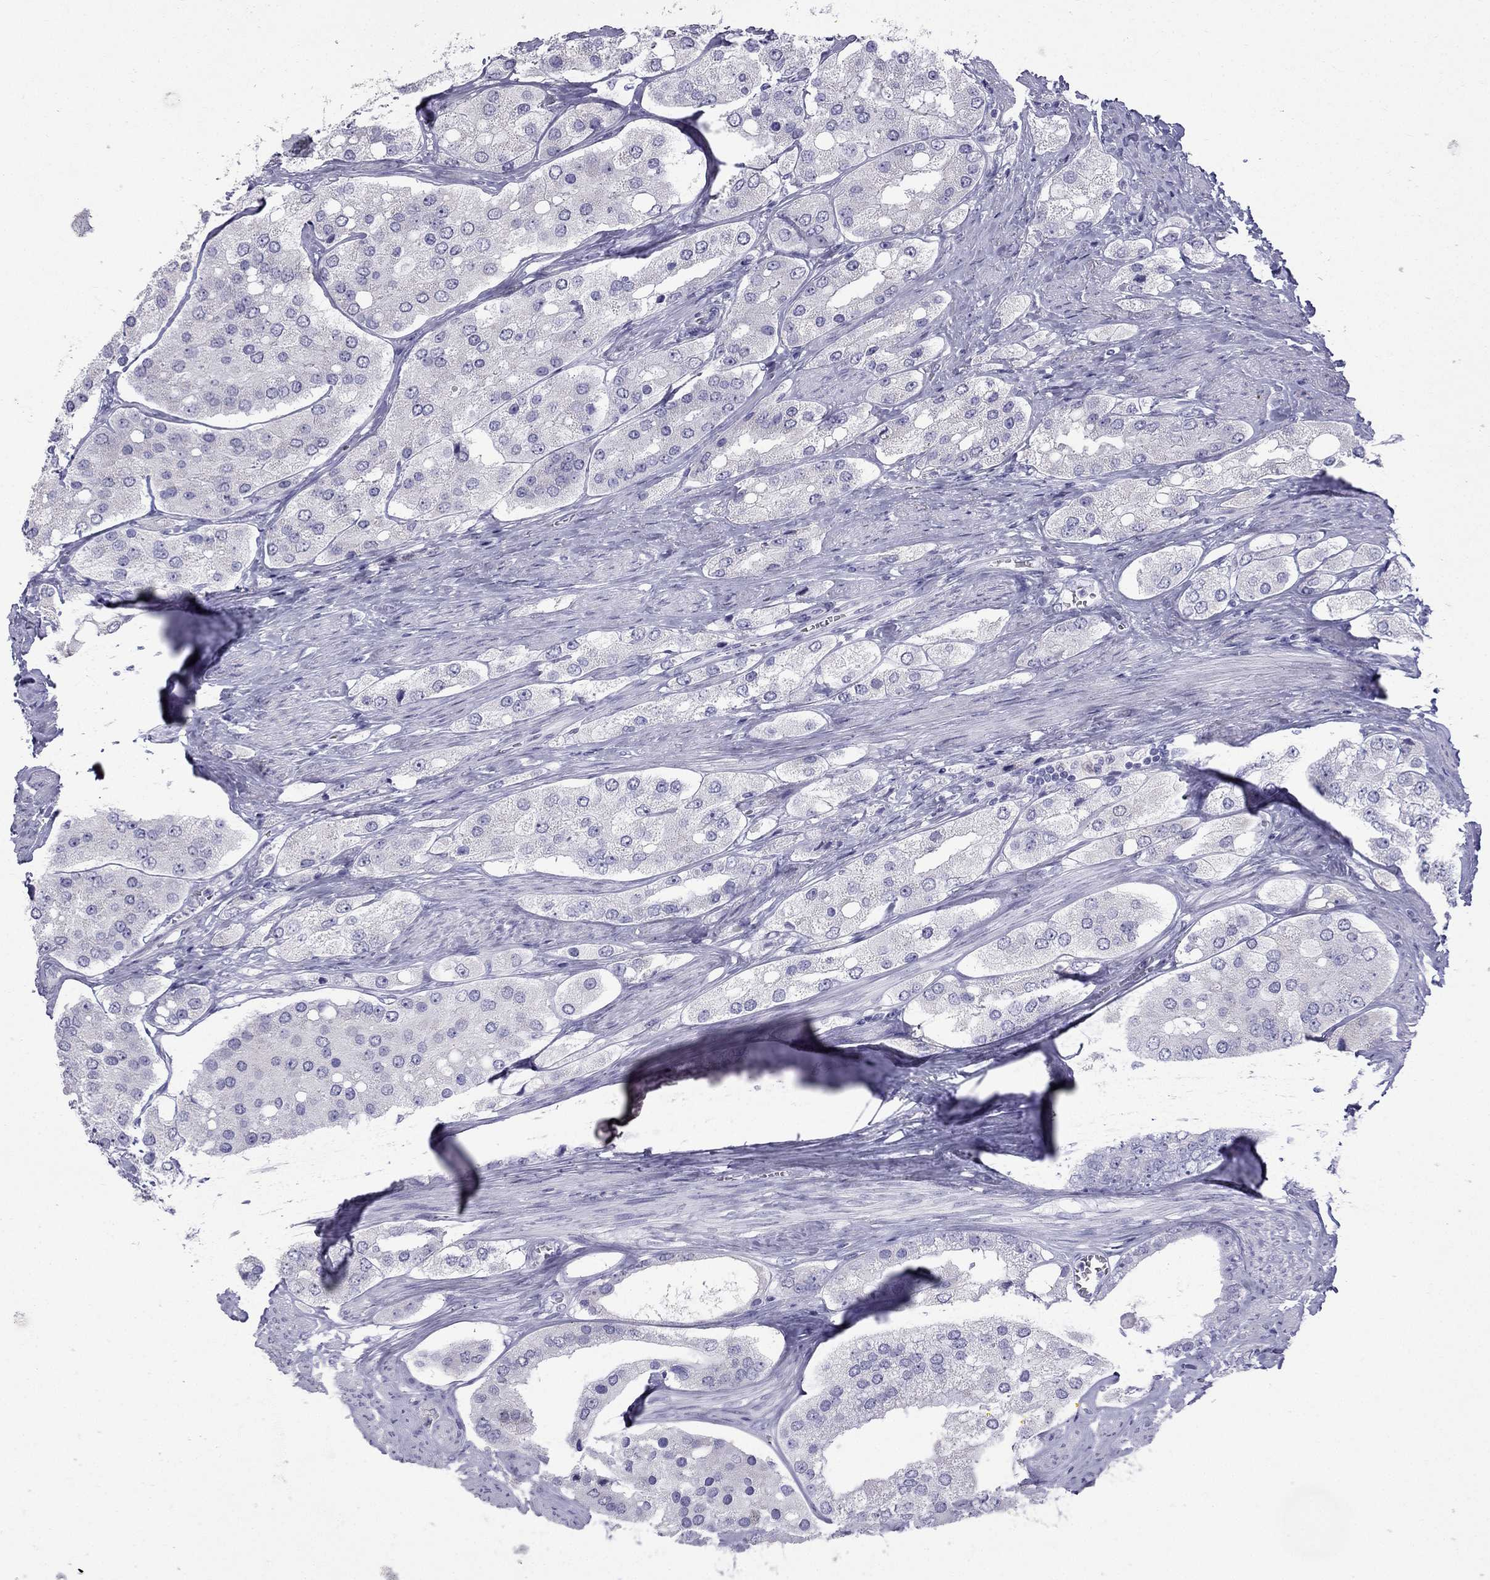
{"staining": {"intensity": "negative", "quantity": "none", "location": "none"}, "tissue": "prostate cancer", "cell_type": "Tumor cells", "image_type": "cancer", "snomed": [{"axis": "morphology", "description": "Adenocarcinoma, Low grade"}, {"axis": "topography", "description": "Prostate"}], "caption": "Tumor cells are negative for protein expression in human low-grade adenocarcinoma (prostate).", "gene": "GJA8", "patient": {"sex": "male", "age": 69}}